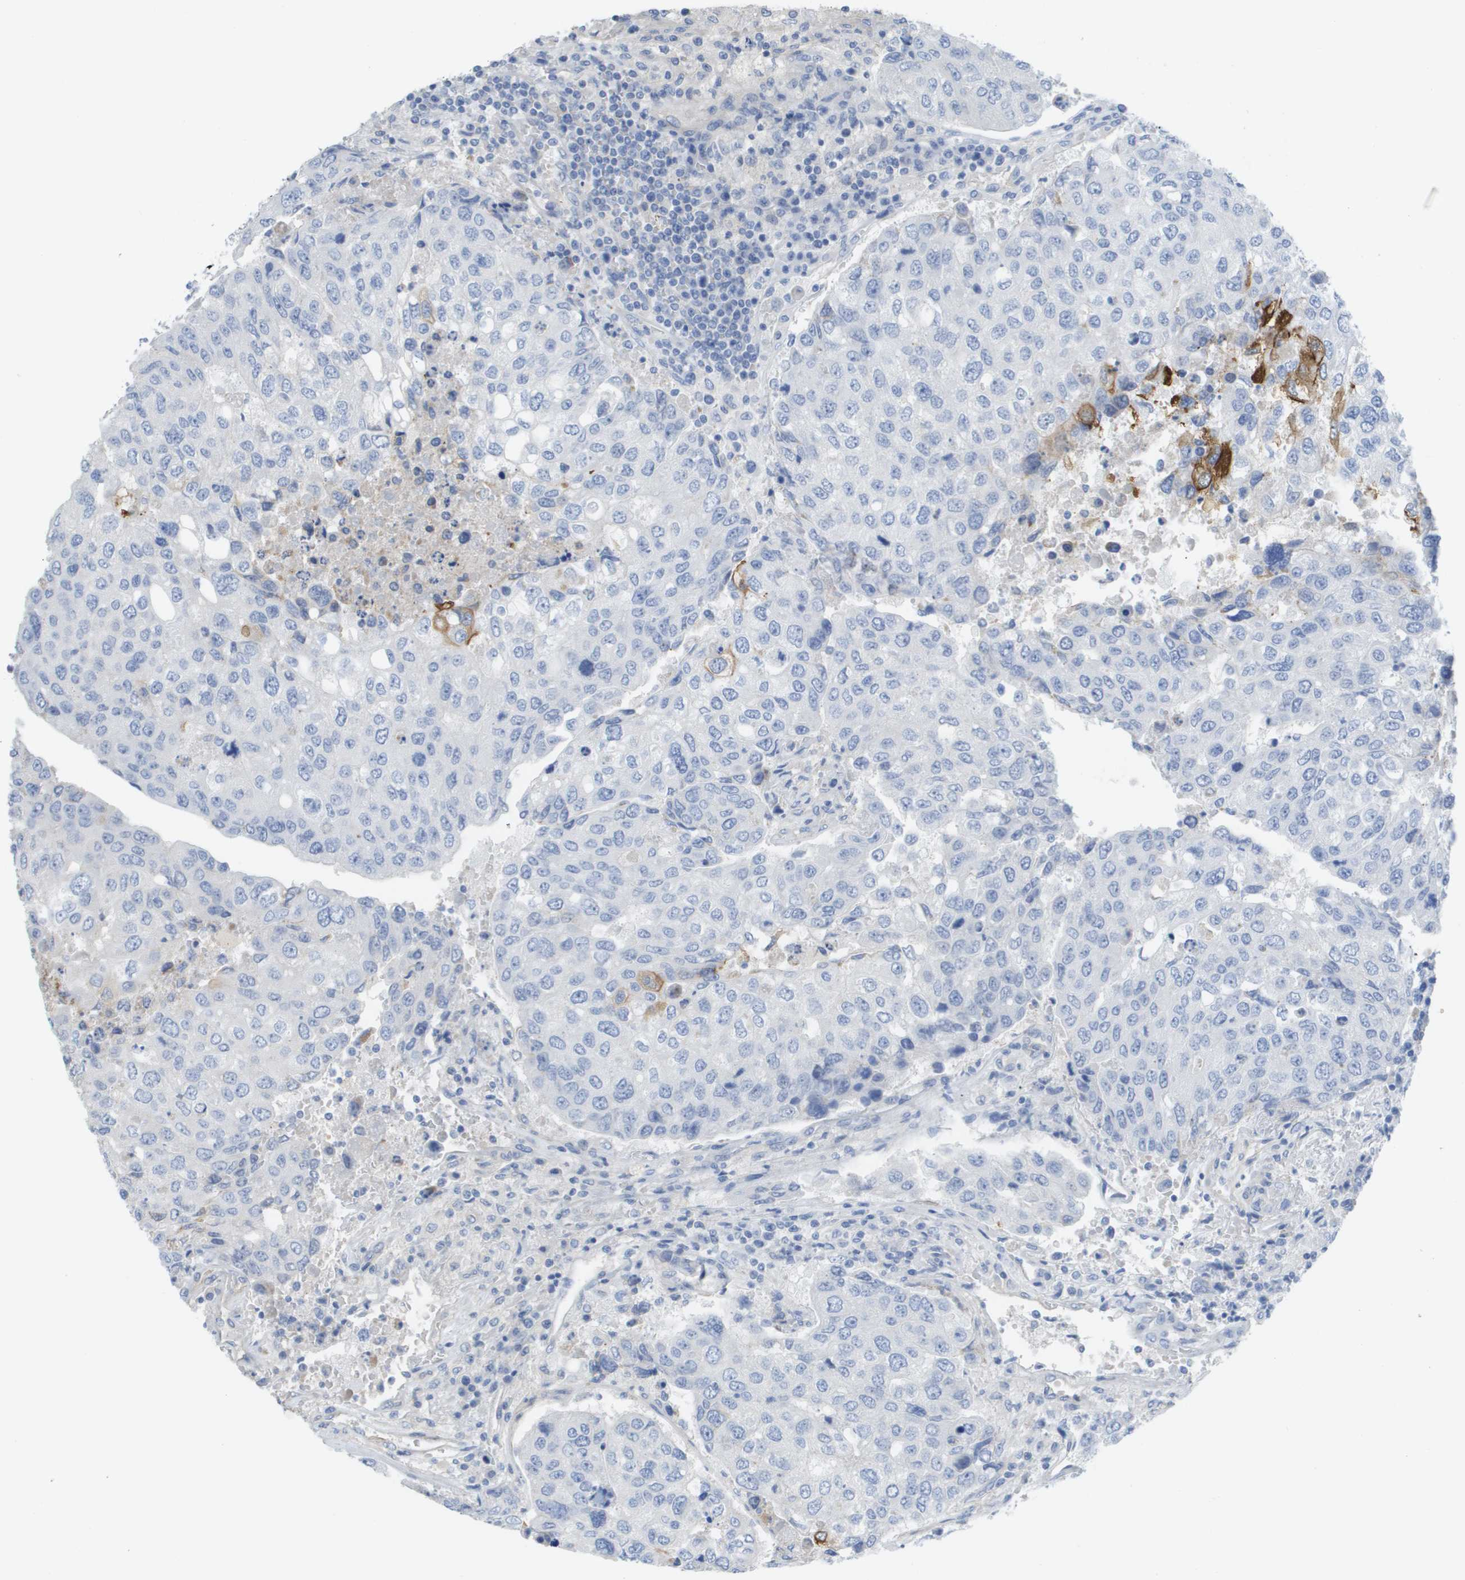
{"staining": {"intensity": "negative", "quantity": "none", "location": "none"}, "tissue": "urothelial cancer", "cell_type": "Tumor cells", "image_type": "cancer", "snomed": [{"axis": "morphology", "description": "Urothelial carcinoma, High grade"}, {"axis": "topography", "description": "Lymph node"}, {"axis": "topography", "description": "Urinary bladder"}], "caption": "This is a histopathology image of immunohistochemistry (IHC) staining of high-grade urothelial carcinoma, which shows no staining in tumor cells.", "gene": "MYL3", "patient": {"sex": "male", "age": 51}}